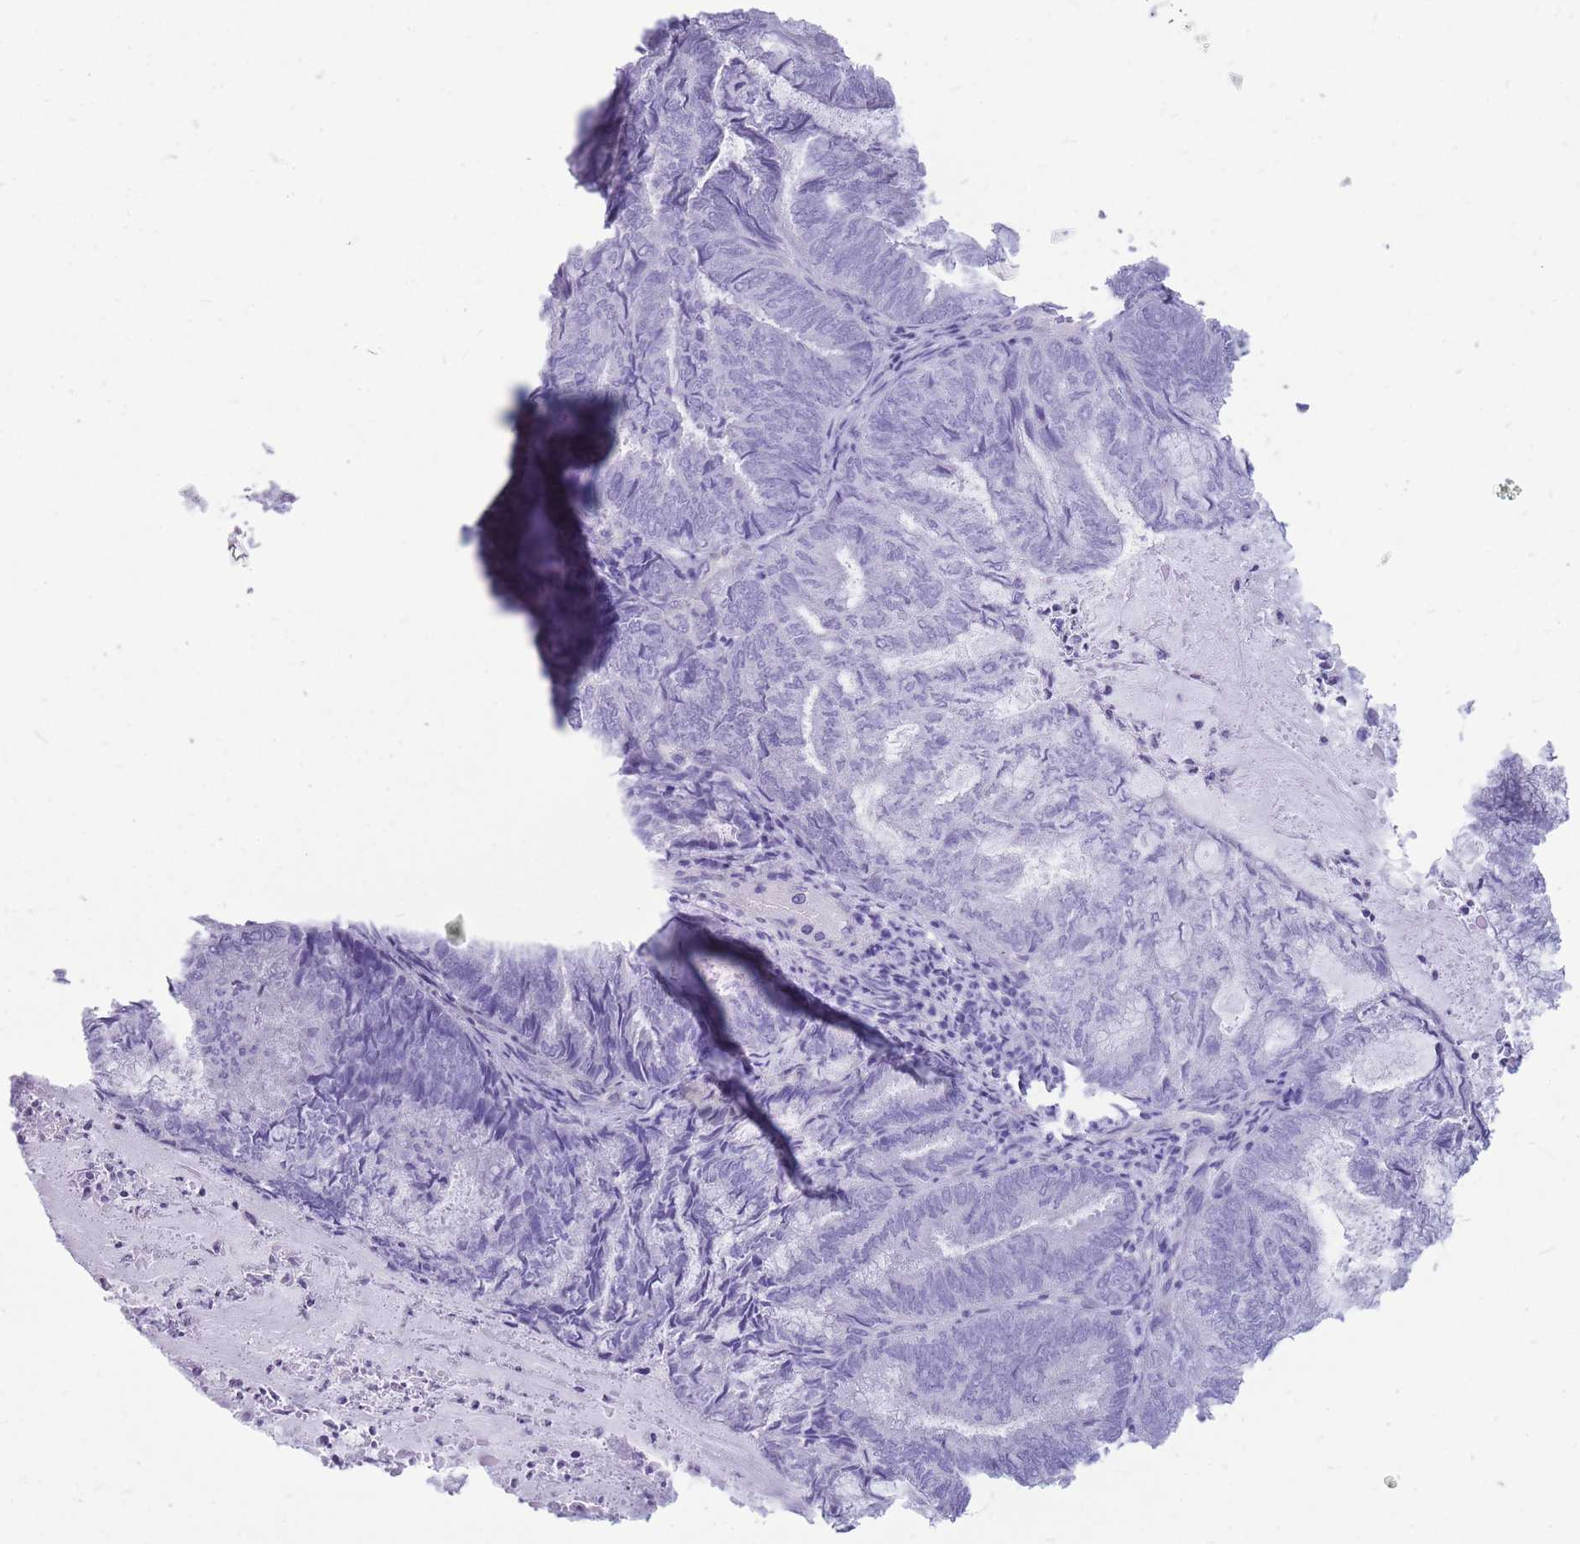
{"staining": {"intensity": "negative", "quantity": "none", "location": "none"}, "tissue": "endometrial cancer", "cell_type": "Tumor cells", "image_type": "cancer", "snomed": [{"axis": "morphology", "description": "Adenocarcinoma, NOS"}, {"axis": "topography", "description": "Endometrium"}], "caption": "This photomicrograph is of endometrial adenocarcinoma stained with immunohistochemistry (IHC) to label a protein in brown with the nuclei are counter-stained blue. There is no expression in tumor cells.", "gene": "MTSS2", "patient": {"sex": "female", "age": 80}}